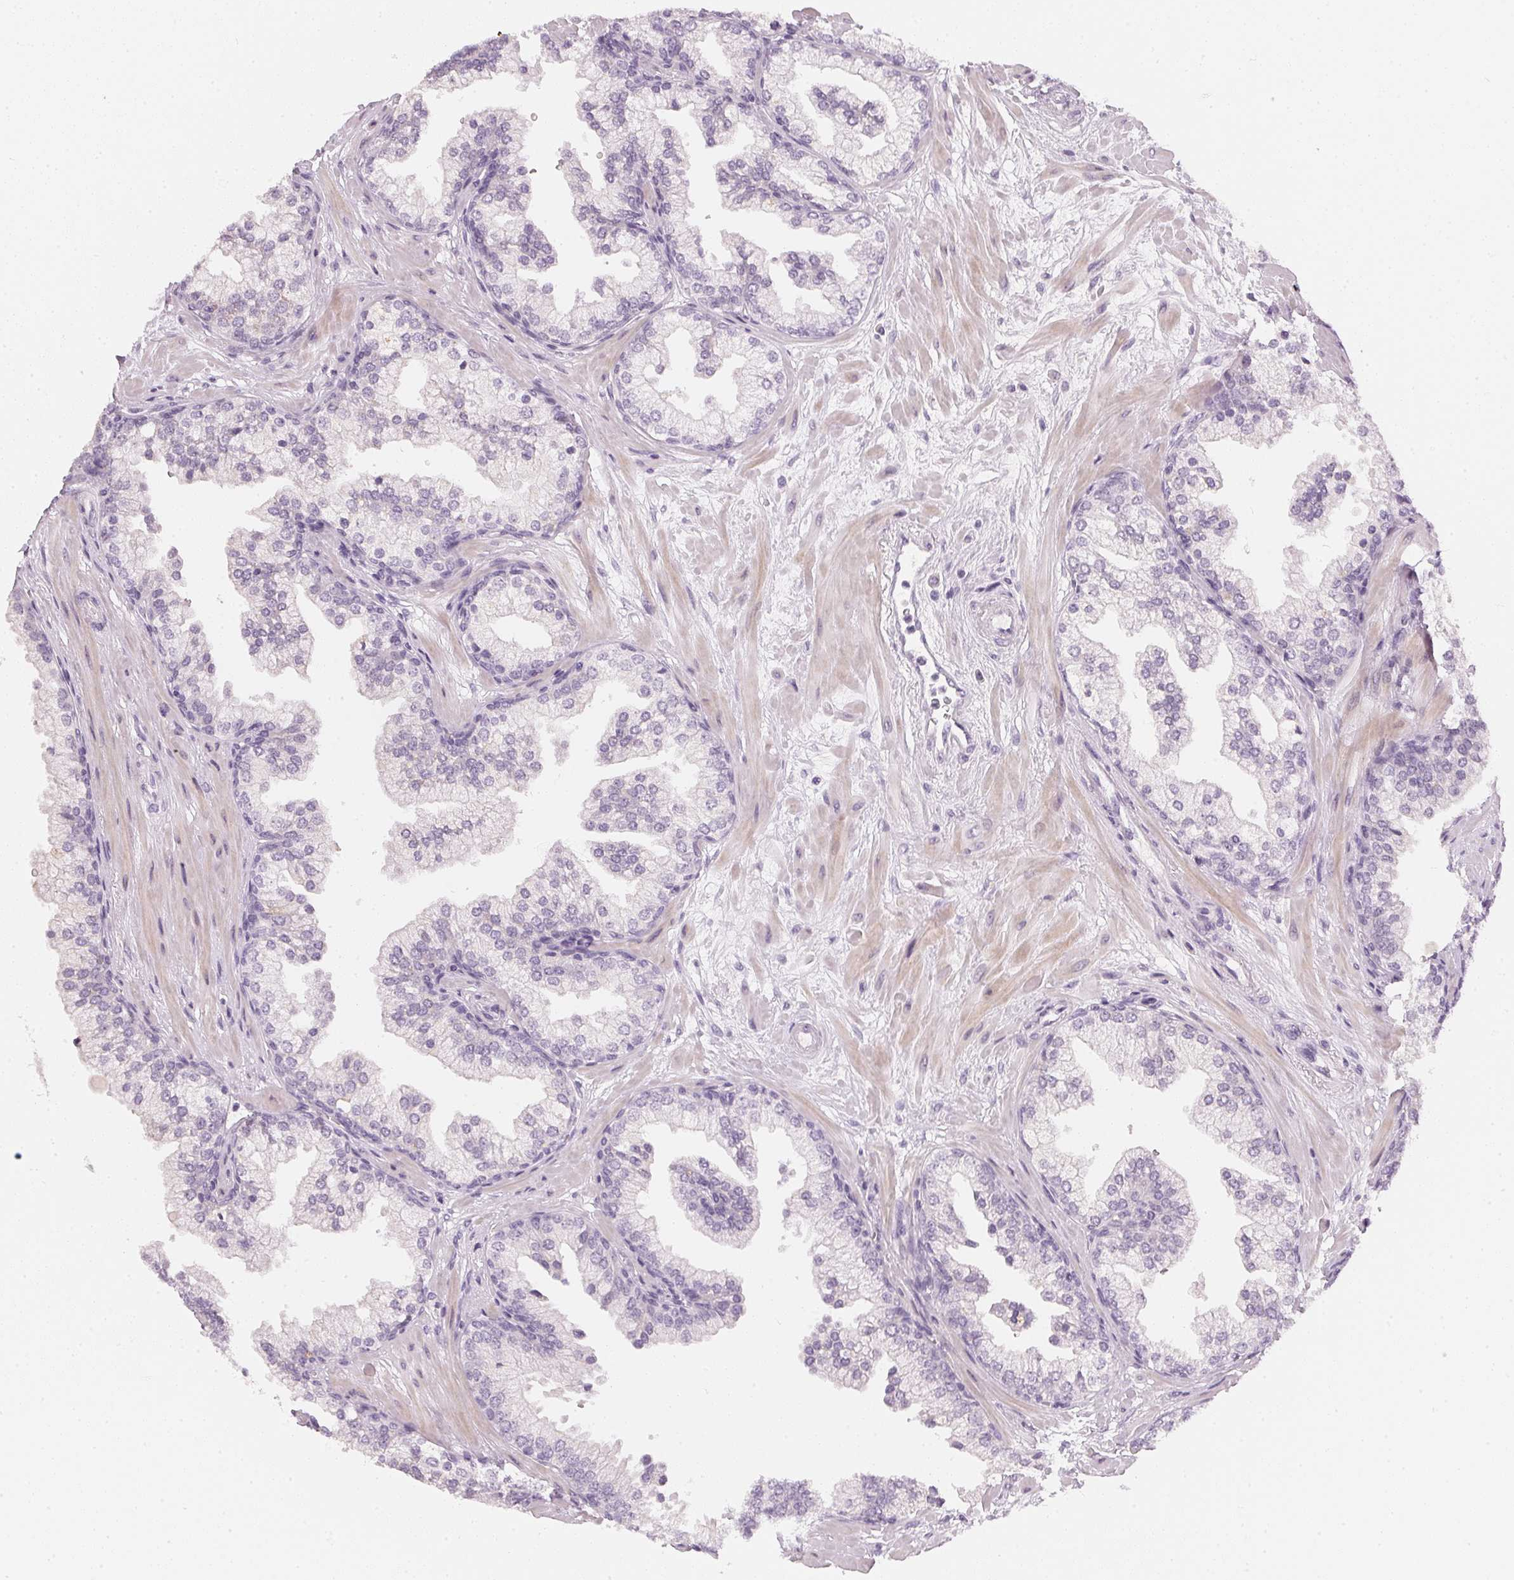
{"staining": {"intensity": "negative", "quantity": "none", "location": "none"}, "tissue": "prostate", "cell_type": "Glandular cells", "image_type": "normal", "snomed": [{"axis": "morphology", "description": "Normal tissue, NOS"}, {"axis": "topography", "description": "Prostate"}, {"axis": "topography", "description": "Peripheral nerve tissue"}], "caption": "Histopathology image shows no significant protein staining in glandular cells of benign prostate.", "gene": "CHST4", "patient": {"sex": "male", "age": 61}}